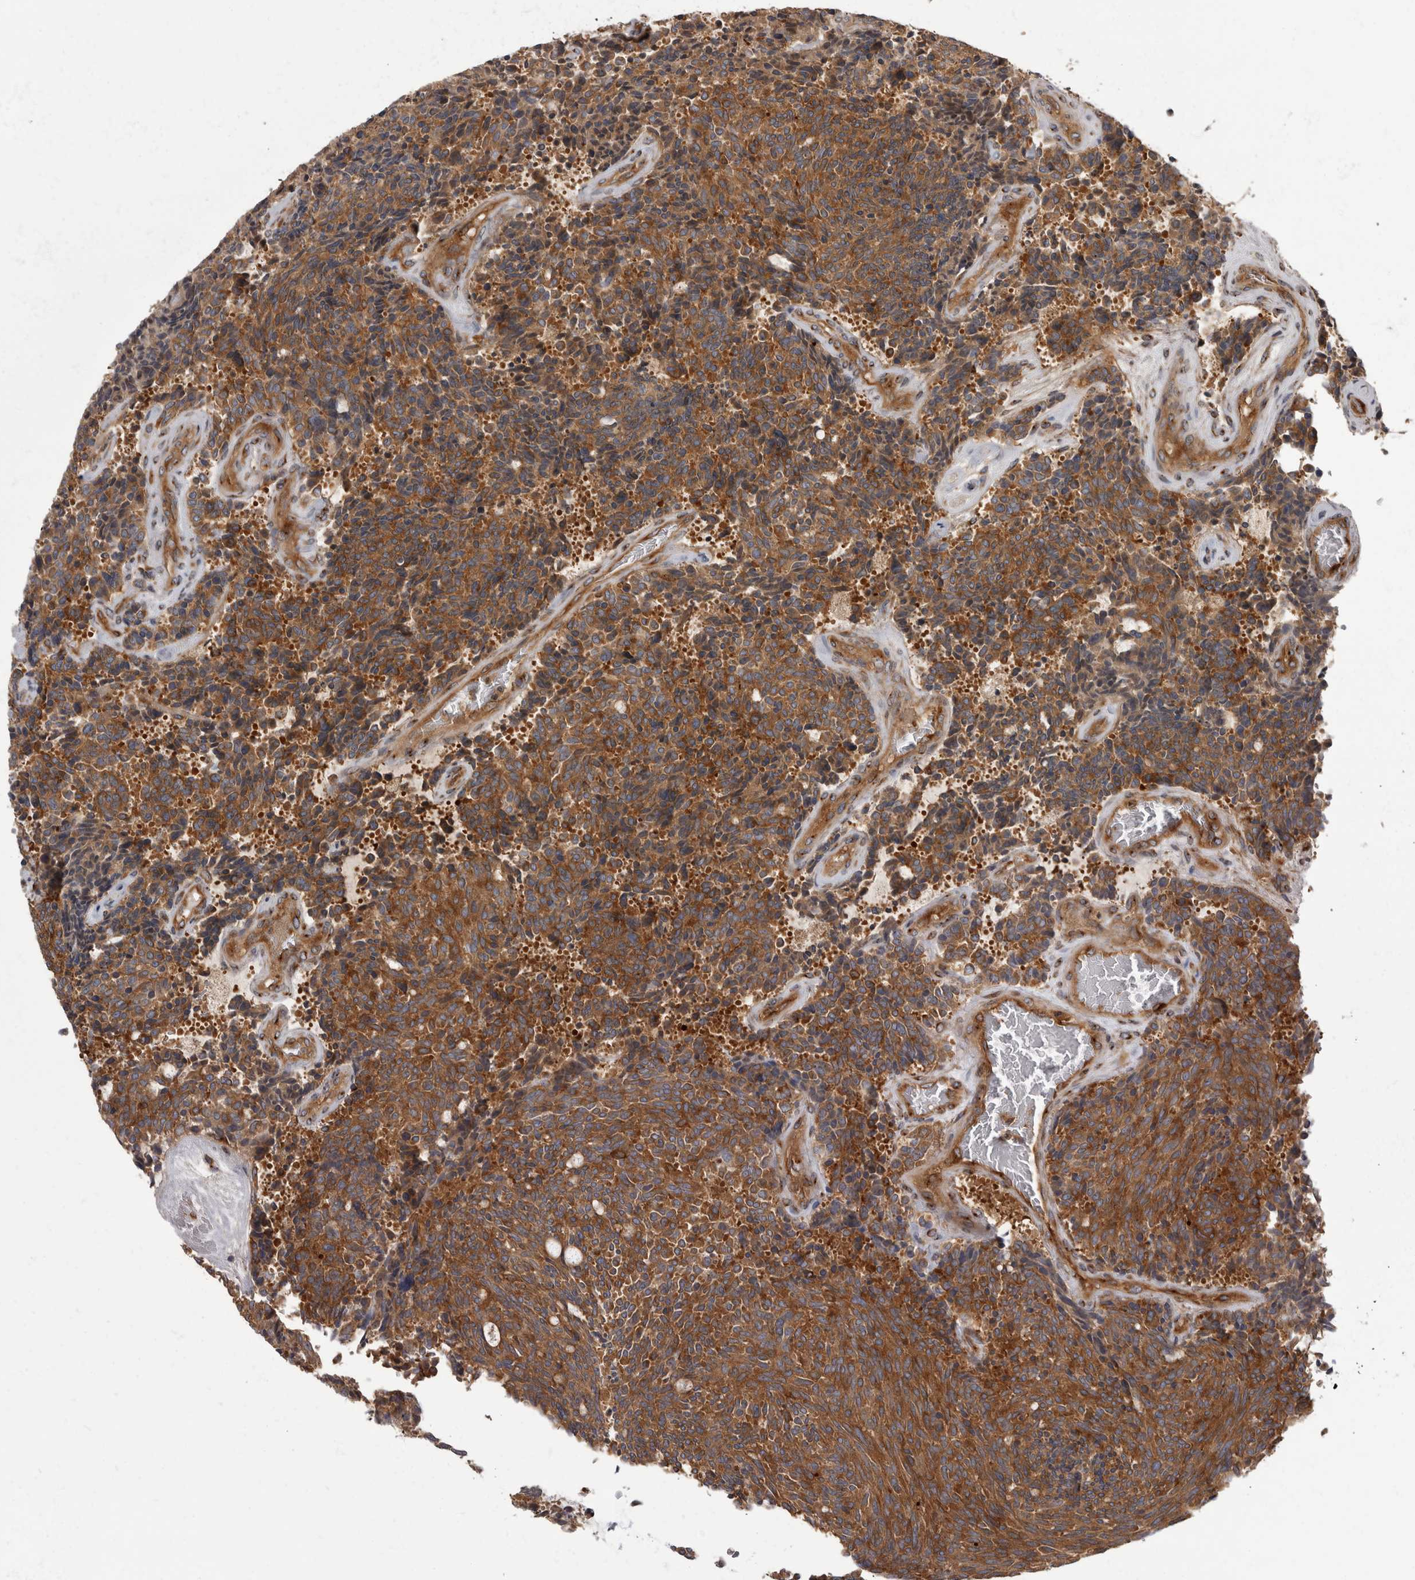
{"staining": {"intensity": "moderate", "quantity": ">75%", "location": "cytoplasmic/membranous"}, "tissue": "carcinoid", "cell_type": "Tumor cells", "image_type": "cancer", "snomed": [{"axis": "morphology", "description": "Carcinoid, malignant, NOS"}, {"axis": "topography", "description": "Pancreas"}], "caption": "A brown stain labels moderate cytoplasmic/membranous expression of a protein in malignant carcinoid tumor cells.", "gene": "HOOK3", "patient": {"sex": "female", "age": 54}}